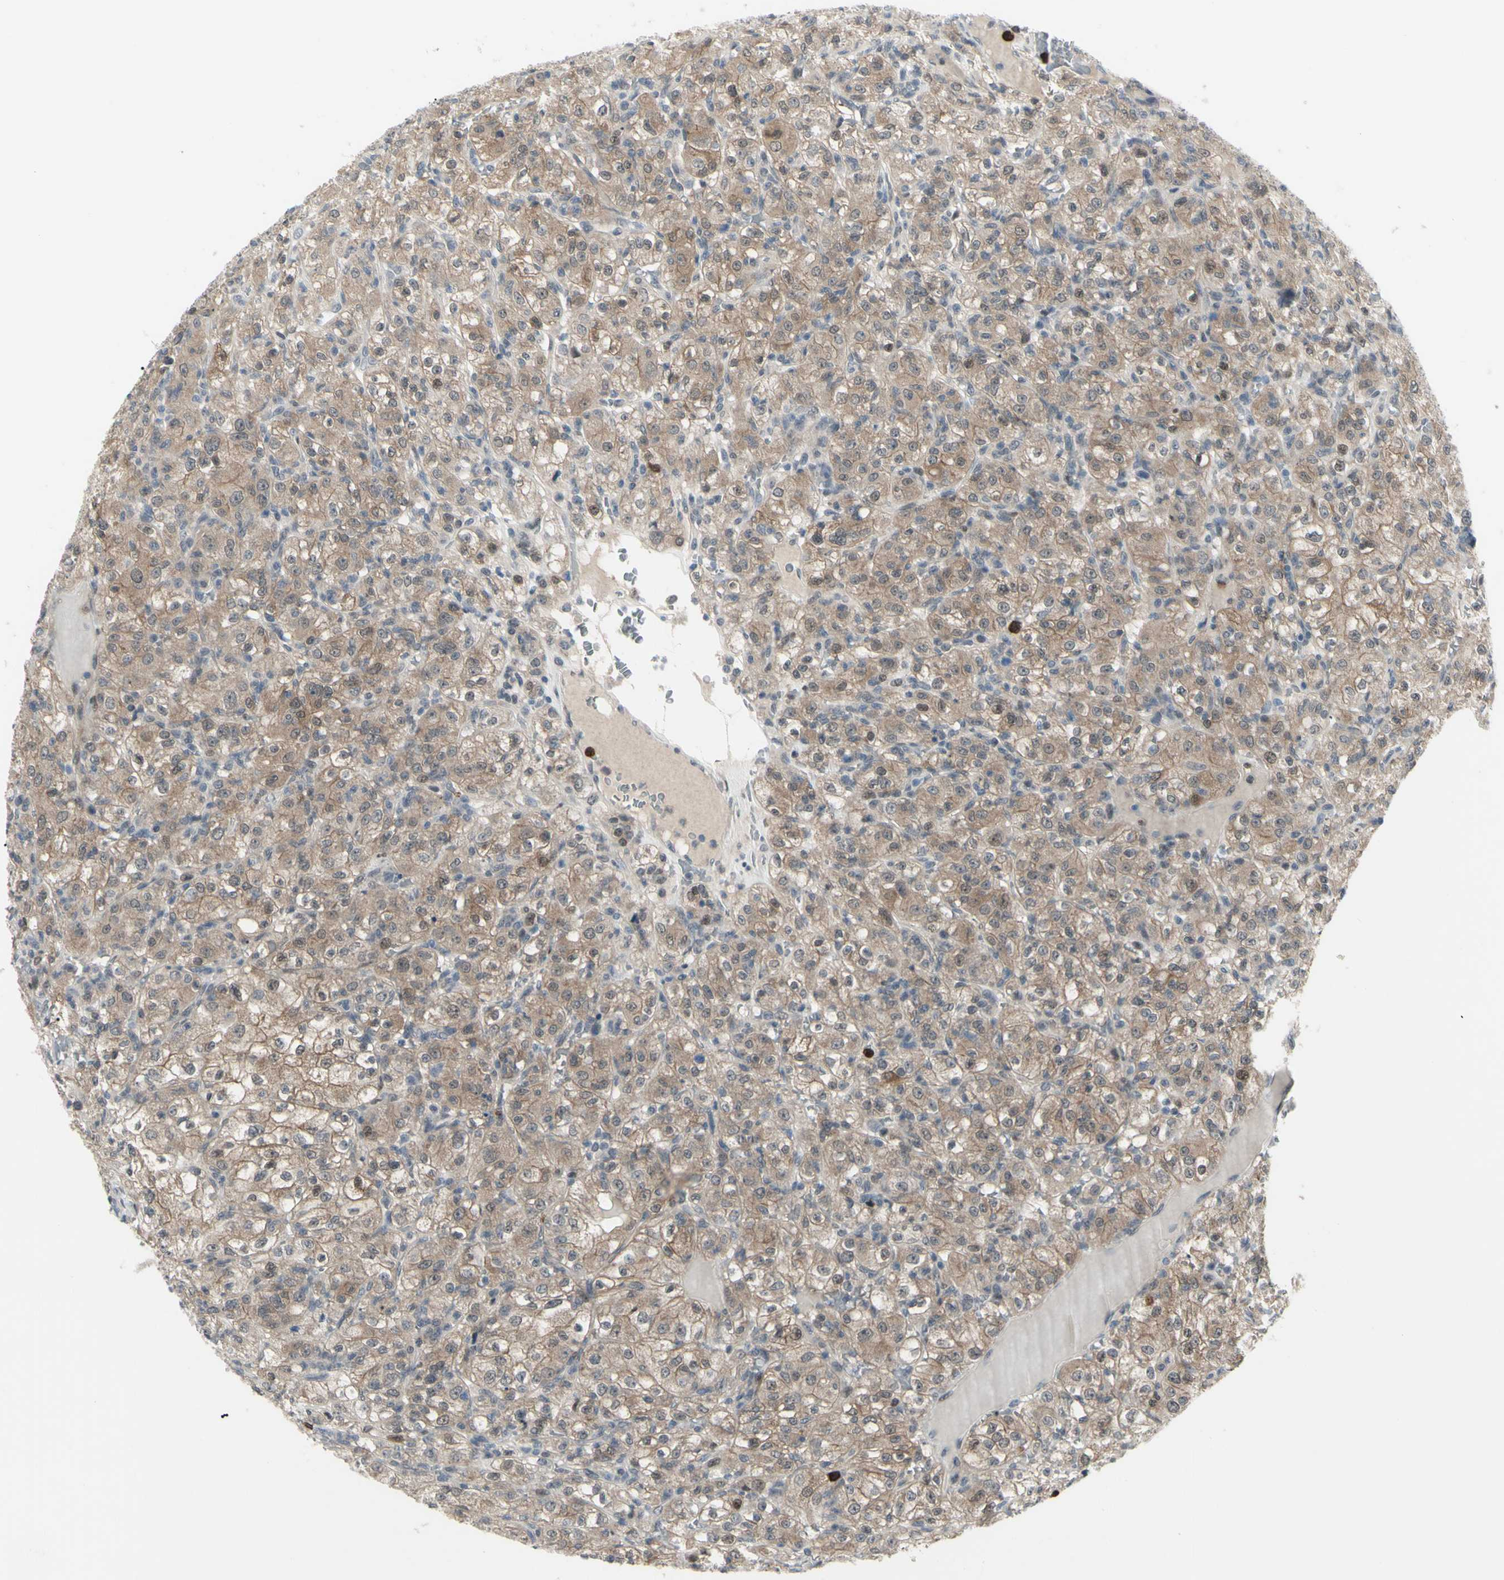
{"staining": {"intensity": "moderate", "quantity": ">75%", "location": "cytoplasmic/membranous"}, "tissue": "renal cancer", "cell_type": "Tumor cells", "image_type": "cancer", "snomed": [{"axis": "morphology", "description": "Normal tissue, NOS"}, {"axis": "morphology", "description": "Adenocarcinoma, NOS"}, {"axis": "topography", "description": "Kidney"}], "caption": "Adenocarcinoma (renal) tissue demonstrates moderate cytoplasmic/membranous positivity in about >75% of tumor cells", "gene": "ETNK1", "patient": {"sex": "female", "age": 72}}